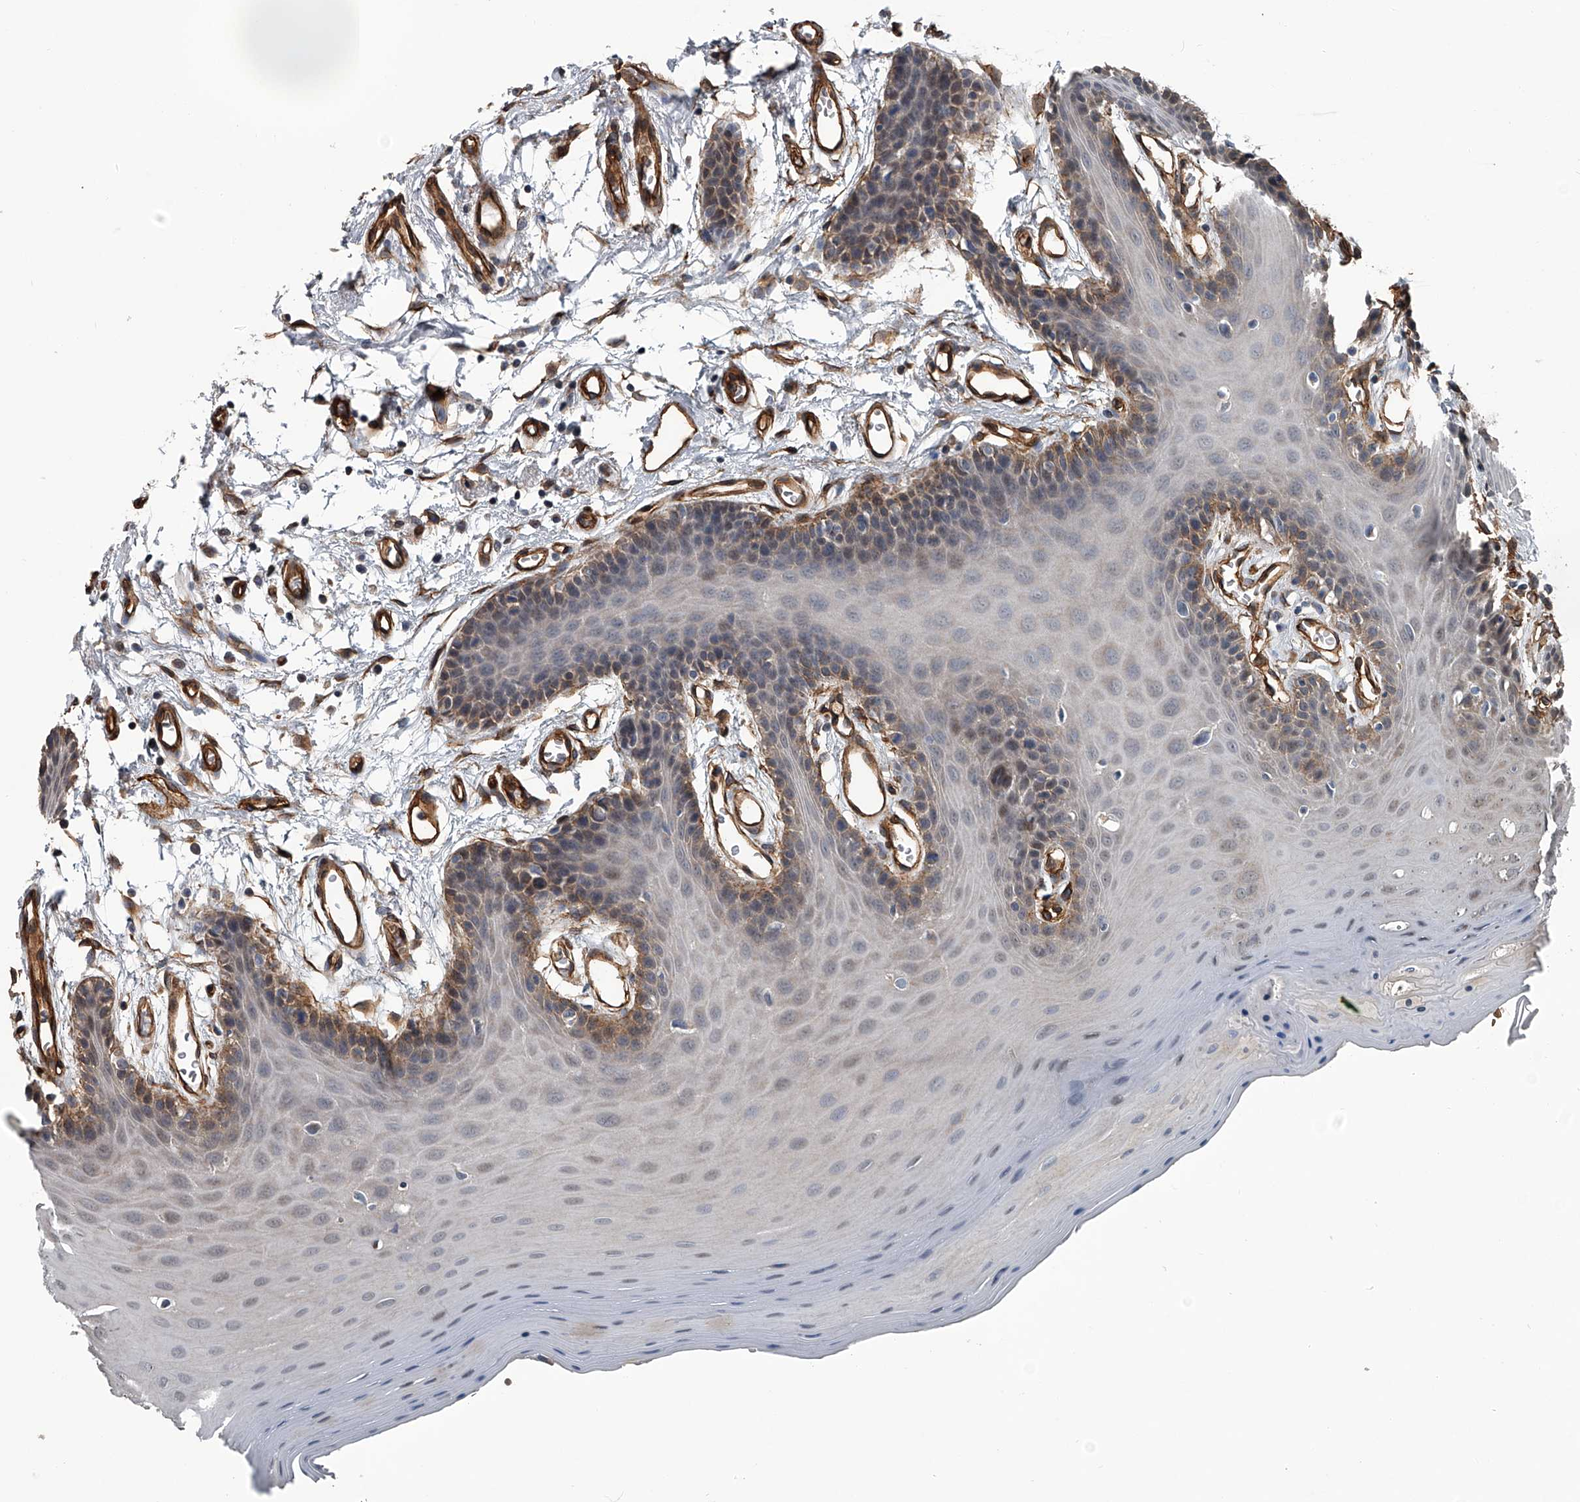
{"staining": {"intensity": "weak", "quantity": "25%-75%", "location": "cytoplasmic/membranous"}, "tissue": "oral mucosa", "cell_type": "Squamous epithelial cells", "image_type": "normal", "snomed": [{"axis": "morphology", "description": "Normal tissue, NOS"}, {"axis": "morphology", "description": "Squamous cell carcinoma, NOS"}, {"axis": "topography", "description": "Skeletal muscle"}, {"axis": "topography", "description": "Oral tissue"}, {"axis": "topography", "description": "Salivary gland"}, {"axis": "topography", "description": "Head-Neck"}], "caption": "An IHC photomicrograph of benign tissue is shown. Protein staining in brown highlights weak cytoplasmic/membranous positivity in oral mucosa within squamous epithelial cells.", "gene": "LDLRAD2", "patient": {"sex": "male", "age": 54}}